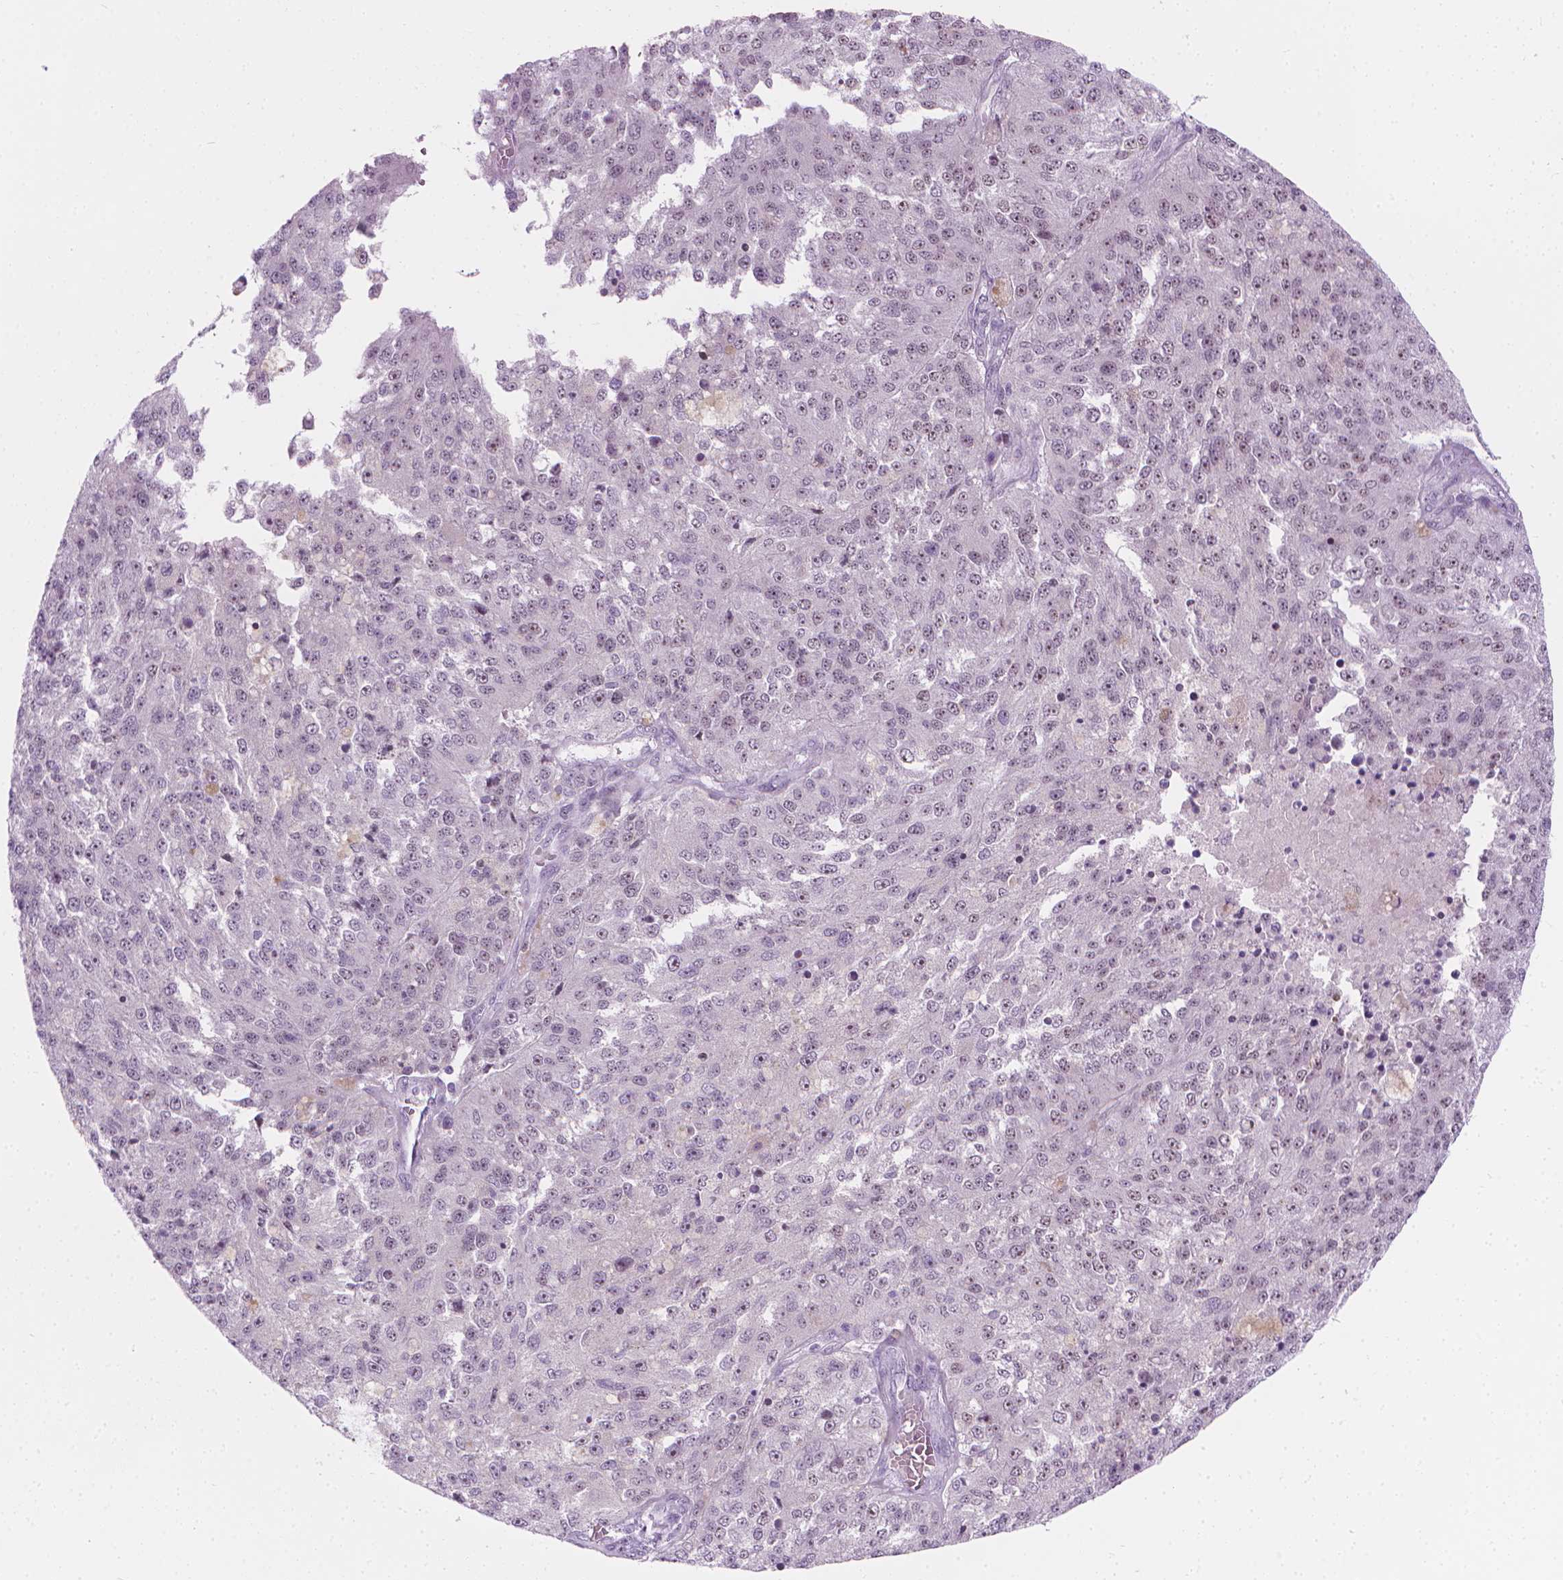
{"staining": {"intensity": "negative", "quantity": "none", "location": "none"}, "tissue": "melanoma", "cell_type": "Tumor cells", "image_type": "cancer", "snomed": [{"axis": "morphology", "description": "Malignant melanoma, Metastatic site"}, {"axis": "topography", "description": "Lymph node"}], "caption": "Immunohistochemical staining of melanoma shows no significant staining in tumor cells. (DAB (3,3'-diaminobenzidine) IHC visualized using brightfield microscopy, high magnification).", "gene": "NOL7", "patient": {"sex": "female", "age": 64}}